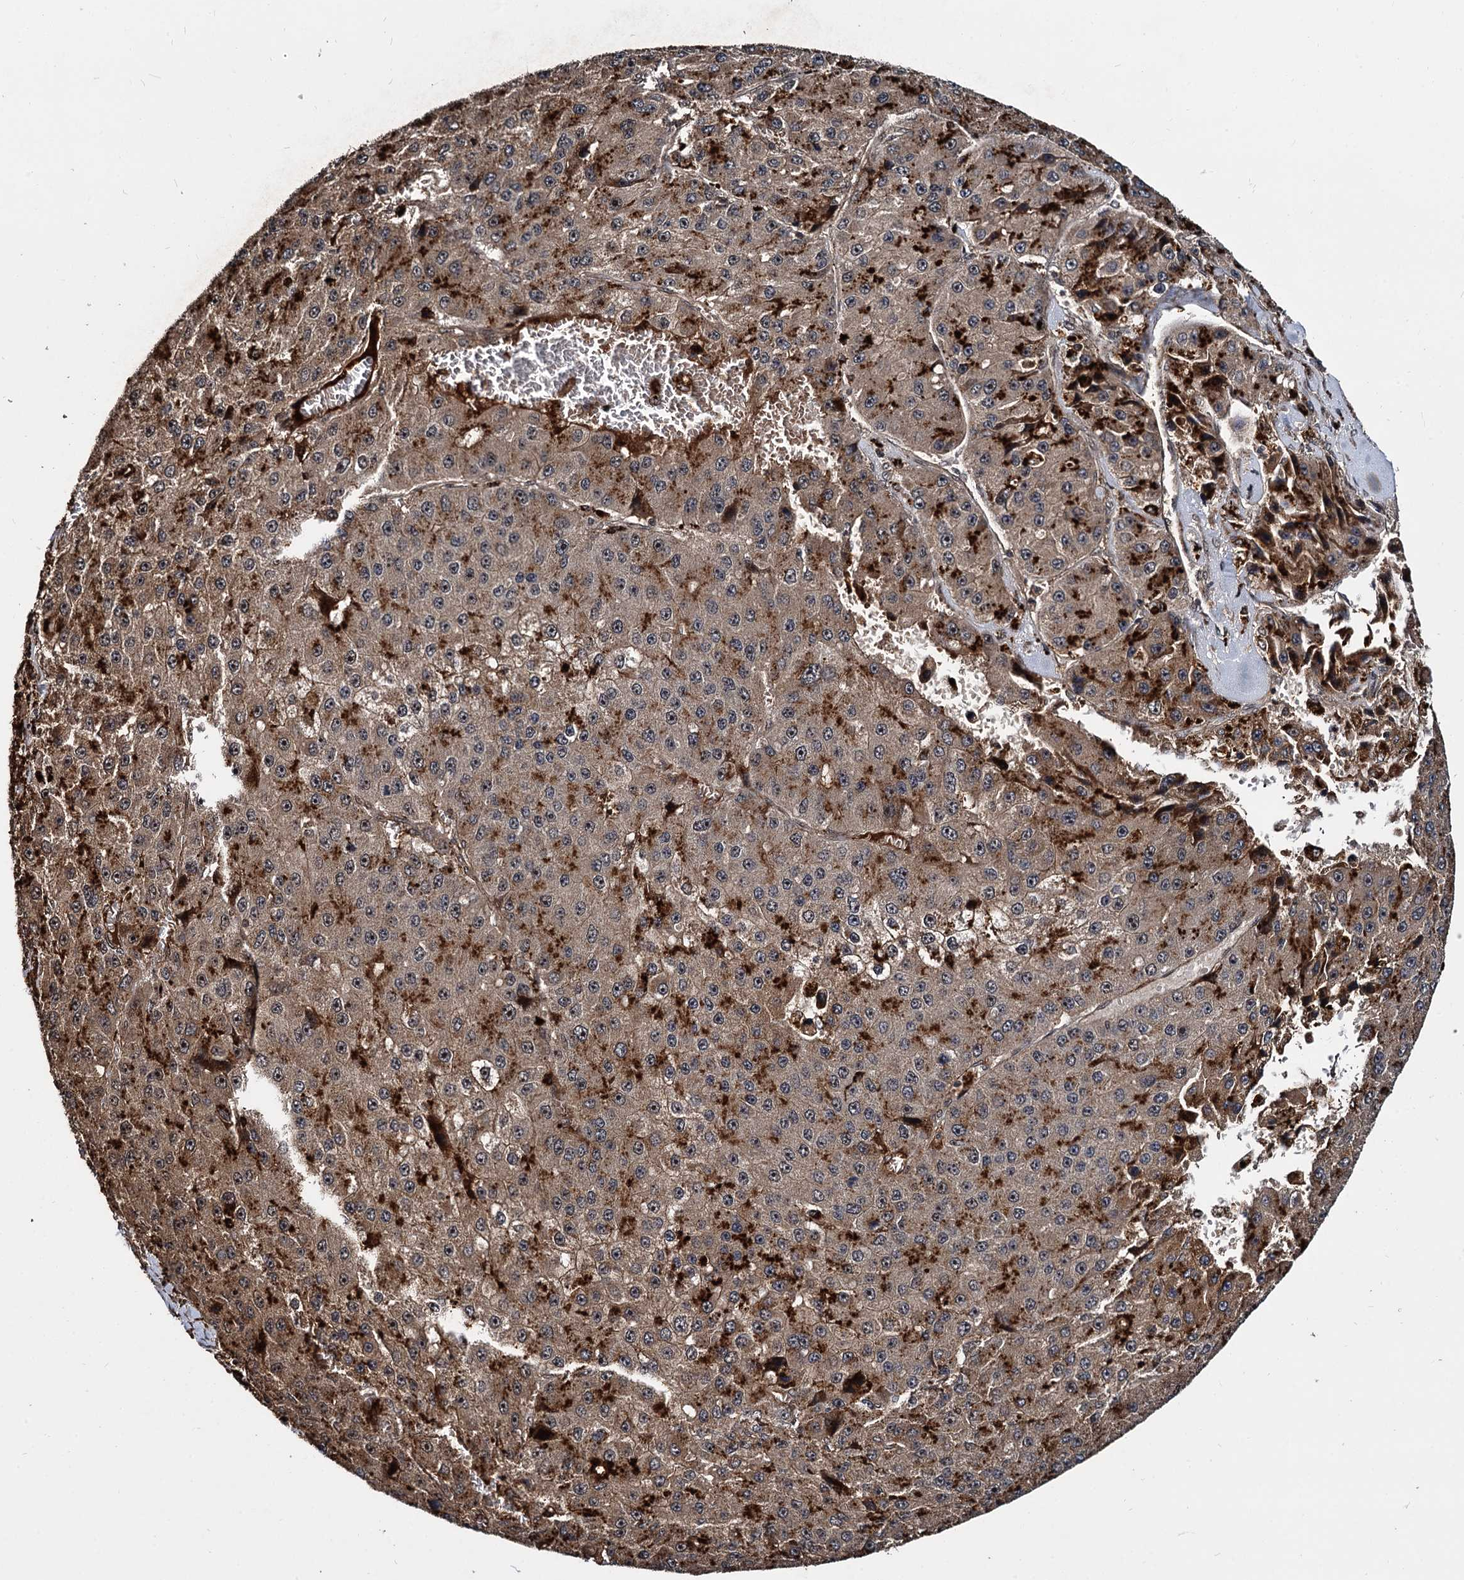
{"staining": {"intensity": "moderate", "quantity": "25%-75%", "location": "cytoplasmic/membranous"}, "tissue": "liver cancer", "cell_type": "Tumor cells", "image_type": "cancer", "snomed": [{"axis": "morphology", "description": "Carcinoma, Hepatocellular, NOS"}, {"axis": "topography", "description": "Liver"}], "caption": "This micrograph exhibits IHC staining of human hepatocellular carcinoma (liver), with medium moderate cytoplasmic/membranous positivity in approximately 25%-75% of tumor cells.", "gene": "CEP192", "patient": {"sex": "female", "age": 73}}